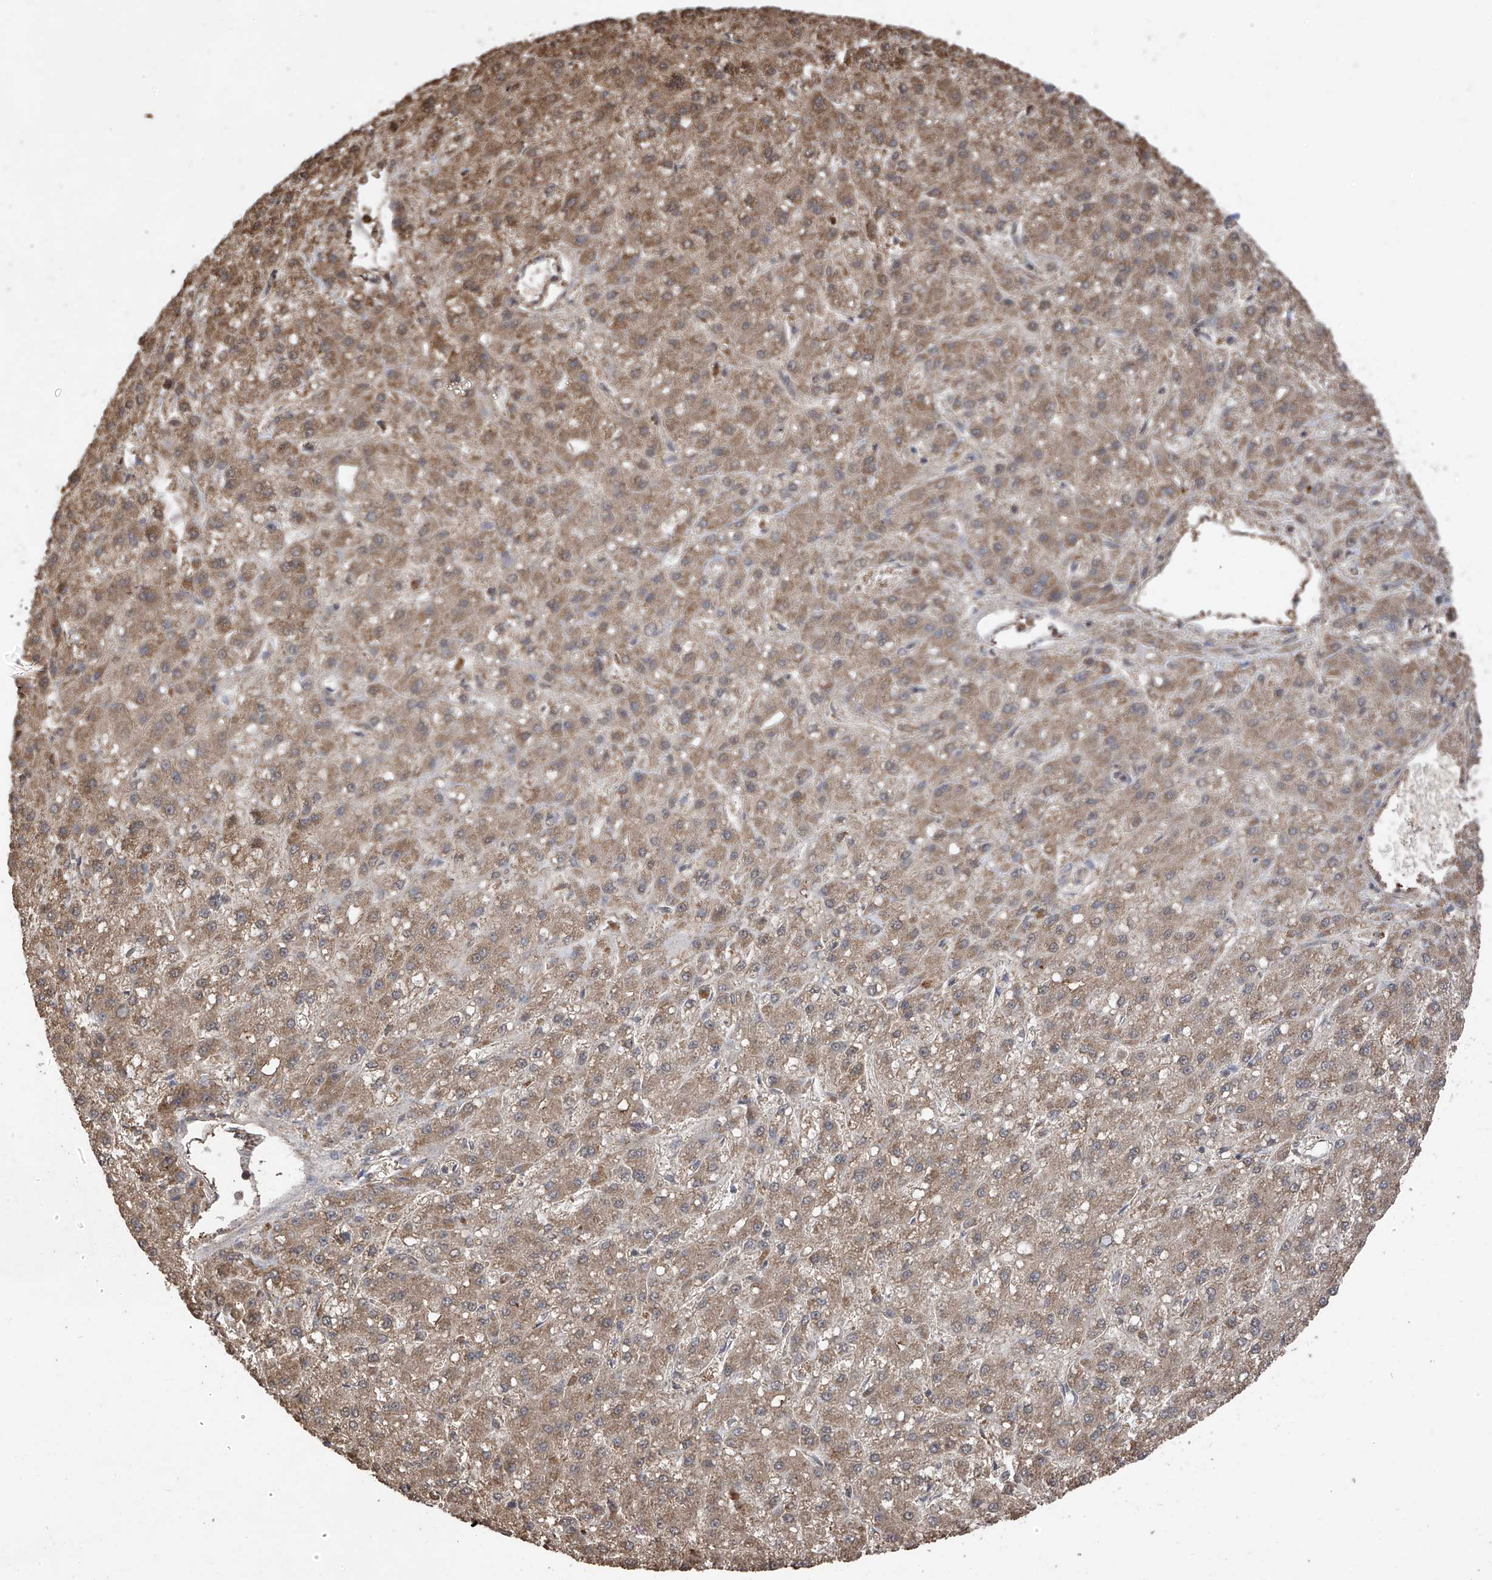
{"staining": {"intensity": "moderate", "quantity": ">75%", "location": "cytoplasmic/membranous"}, "tissue": "liver cancer", "cell_type": "Tumor cells", "image_type": "cancer", "snomed": [{"axis": "morphology", "description": "Carcinoma, Hepatocellular, NOS"}, {"axis": "topography", "description": "Liver"}], "caption": "This is a photomicrograph of immunohistochemistry (IHC) staining of hepatocellular carcinoma (liver), which shows moderate expression in the cytoplasmic/membranous of tumor cells.", "gene": "PNPT1", "patient": {"sex": "male", "age": 67}}